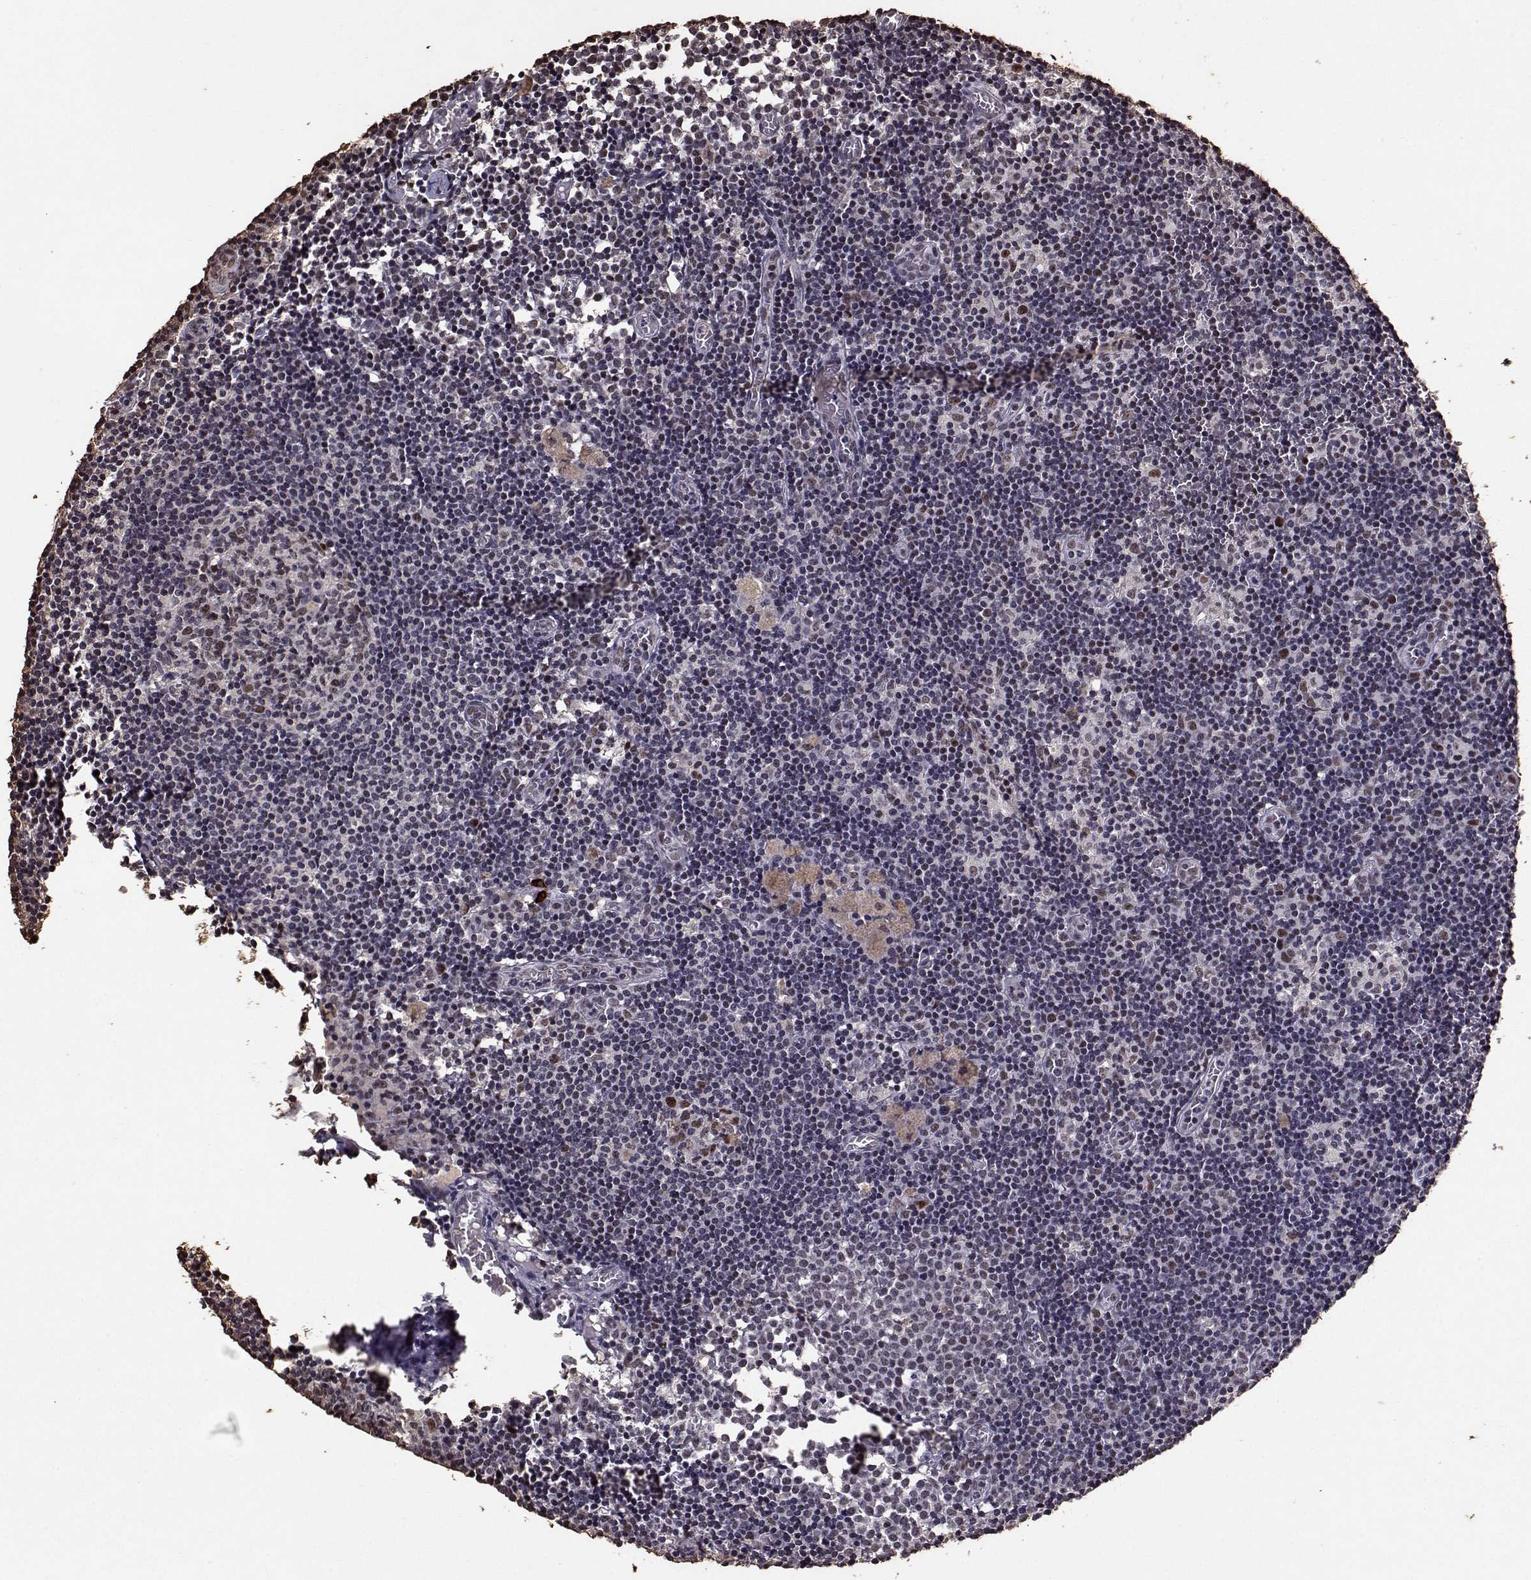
{"staining": {"intensity": "moderate", "quantity": ">75%", "location": "nuclear"}, "tissue": "lymph node", "cell_type": "Germinal center cells", "image_type": "normal", "snomed": [{"axis": "morphology", "description": "Normal tissue, NOS"}, {"axis": "topography", "description": "Lymph node"}], "caption": "This is an image of immunohistochemistry (IHC) staining of unremarkable lymph node, which shows moderate positivity in the nuclear of germinal center cells.", "gene": "TOE1", "patient": {"sex": "female", "age": 52}}